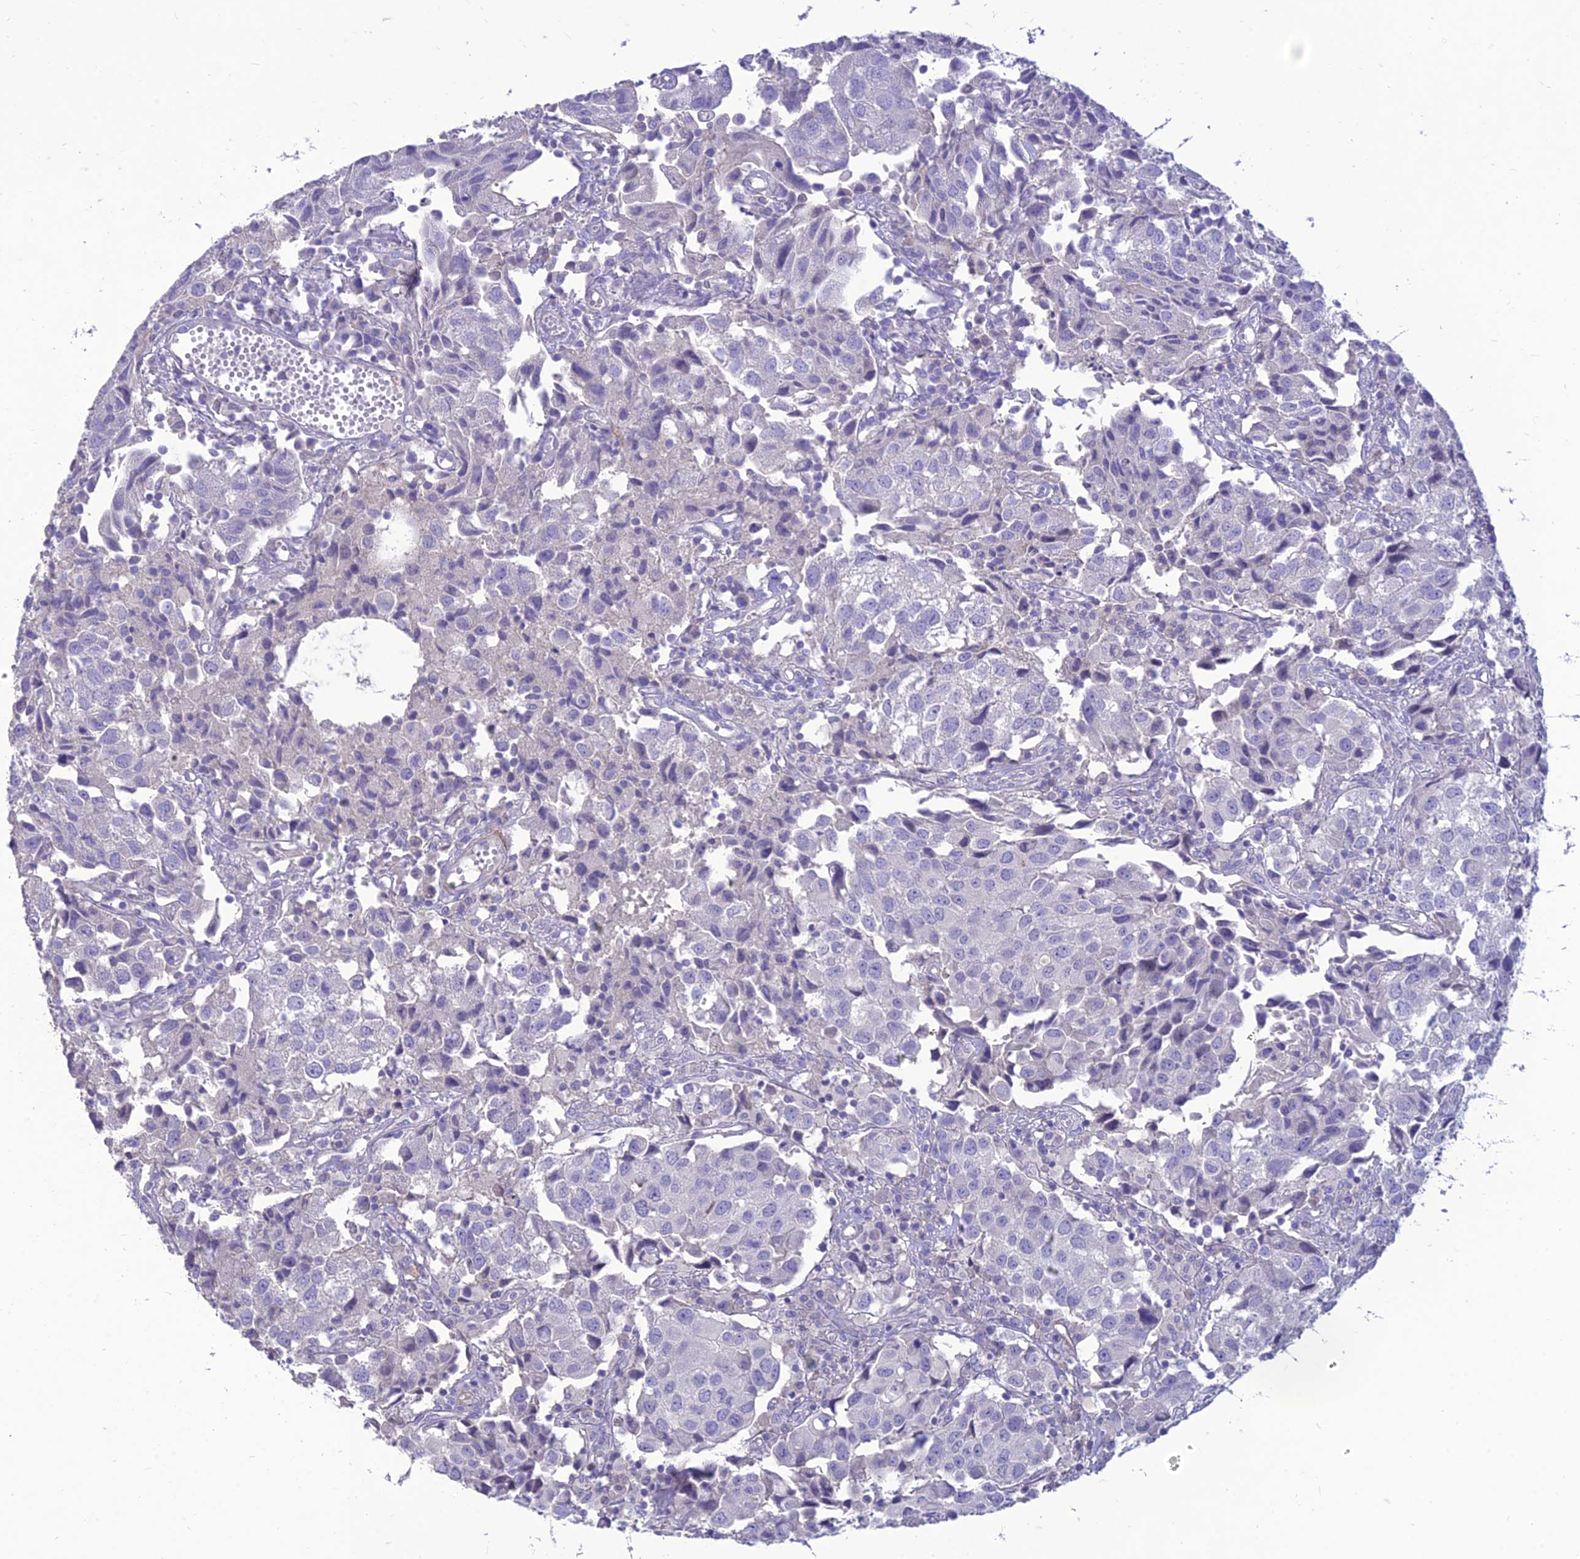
{"staining": {"intensity": "negative", "quantity": "none", "location": "none"}, "tissue": "urothelial cancer", "cell_type": "Tumor cells", "image_type": "cancer", "snomed": [{"axis": "morphology", "description": "Urothelial carcinoma, High grade"}, {"axis": "topography", "description": "Urinary bladder"}], "caption": "This is an immunohistochemistry (IHC) image of urothelial cancer. There is no positivity in tumor cells.", "gene": "TEKT3", "patient": {"sex": "female", "age": 75}}